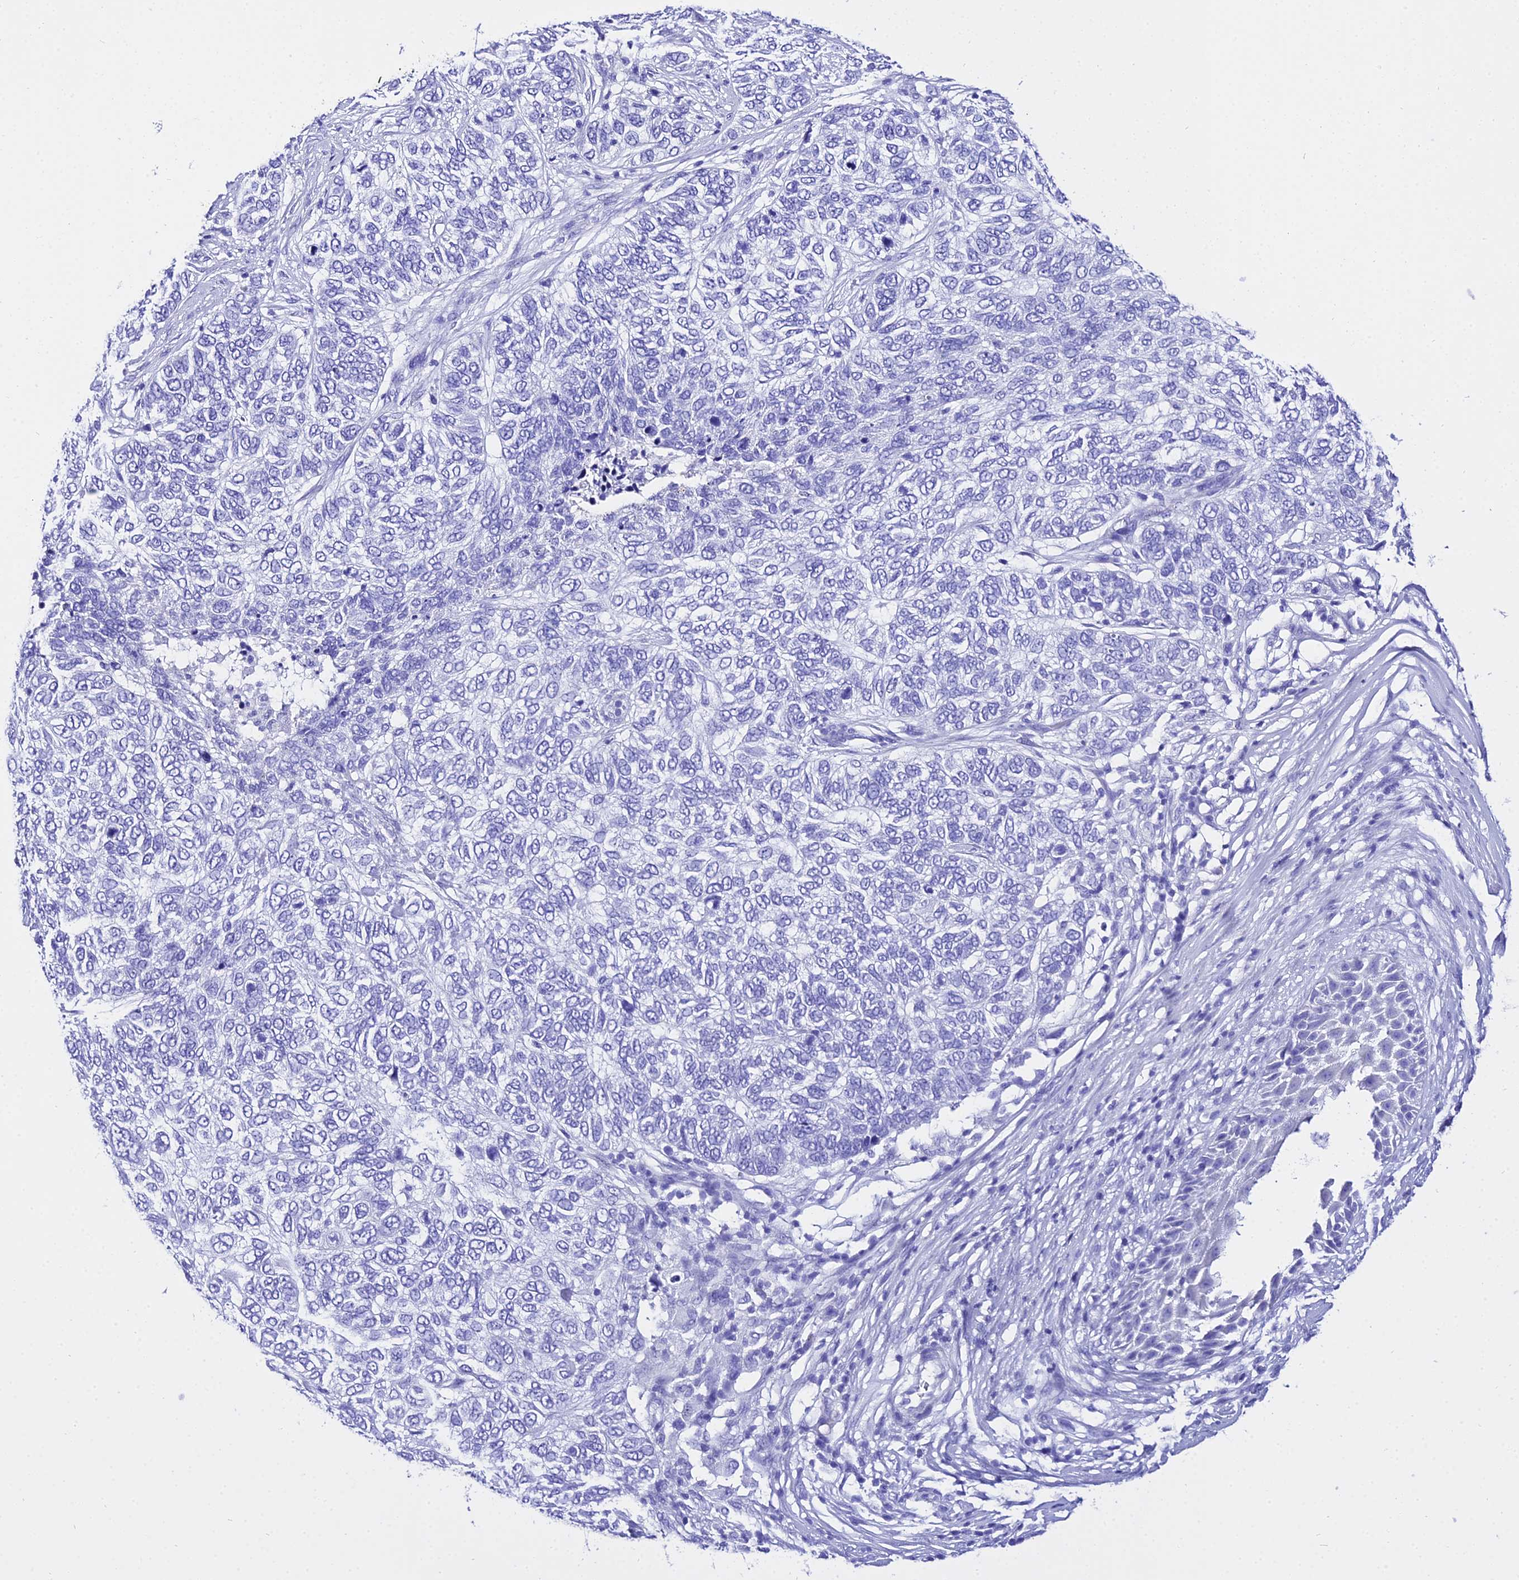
{"staining": {"intensity": "negative", "quantity": "none", "location": "none"}, "tissue": "skin cancer", "cell_type": "Tumor cells", "image_type": "cancer", "snomed": [{"axis": "morphology", "description": "Basal cell carcinoma"}, {"axis": "topography", "description": "Skin"}], "caption": "The micrograph shows no significant staining in tumor cells of basal cell carcinoma (skin).", "gene": "TRMT44", "patient": {"sex": "female", "age": 65}}